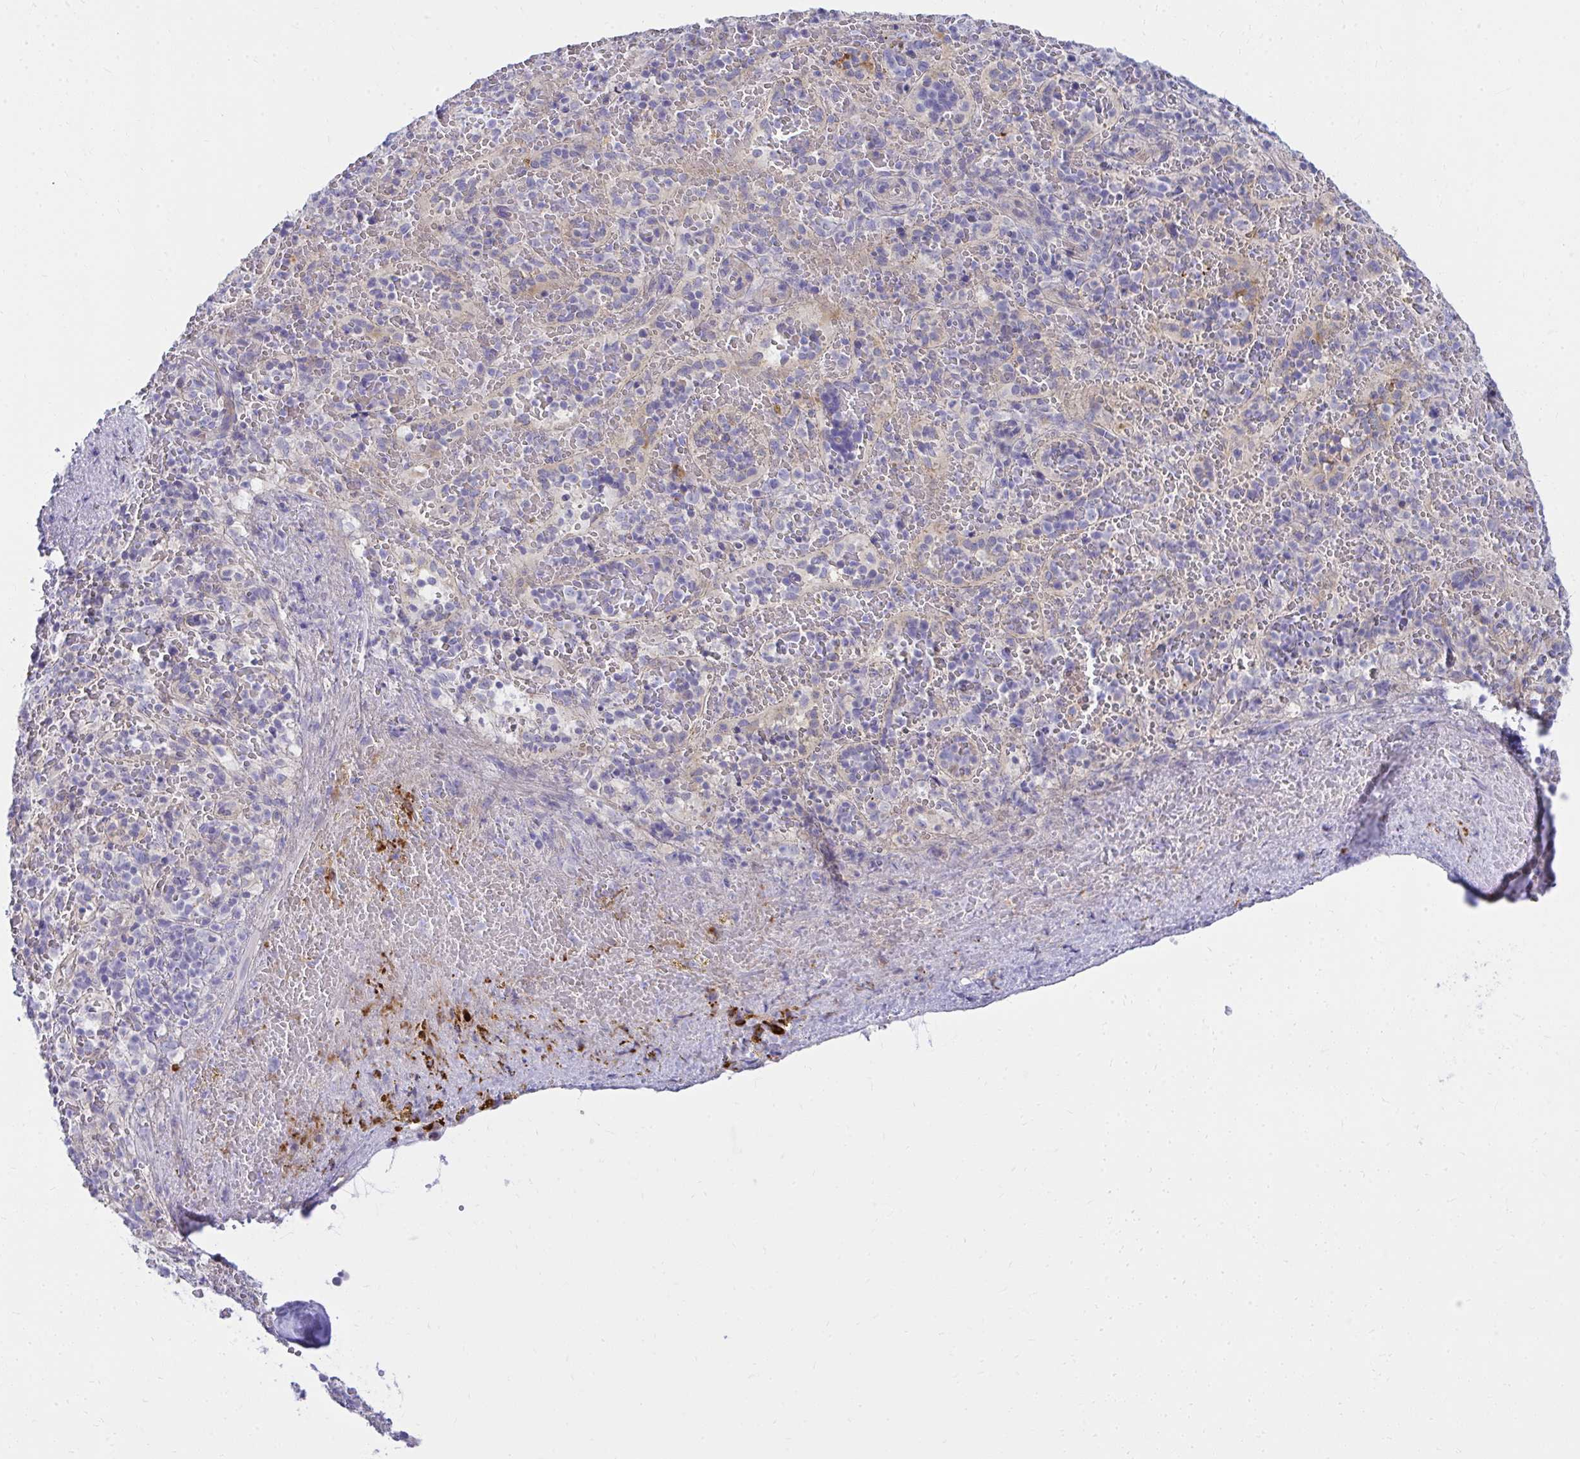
{"staining": {"intensity": "negative", "quantity": "none", "location": "none"}, "tissue": "spleen", "cell_type": "Cells in red pulp", "image_type": "normal", "snomed": [{"axis": "morphology", "description": "Normal tissue, NOS"}, {"axis": "topography", "description": "Spleen"}], "caption": "Cells in red pulp show no significant expression in benign spleen. The staining is performed using DAB brown chromogen with nuclei counter-stained in using hematoxylin.", "gene": "LRRC36", "patient": {"sex": "female", "age": 50}}